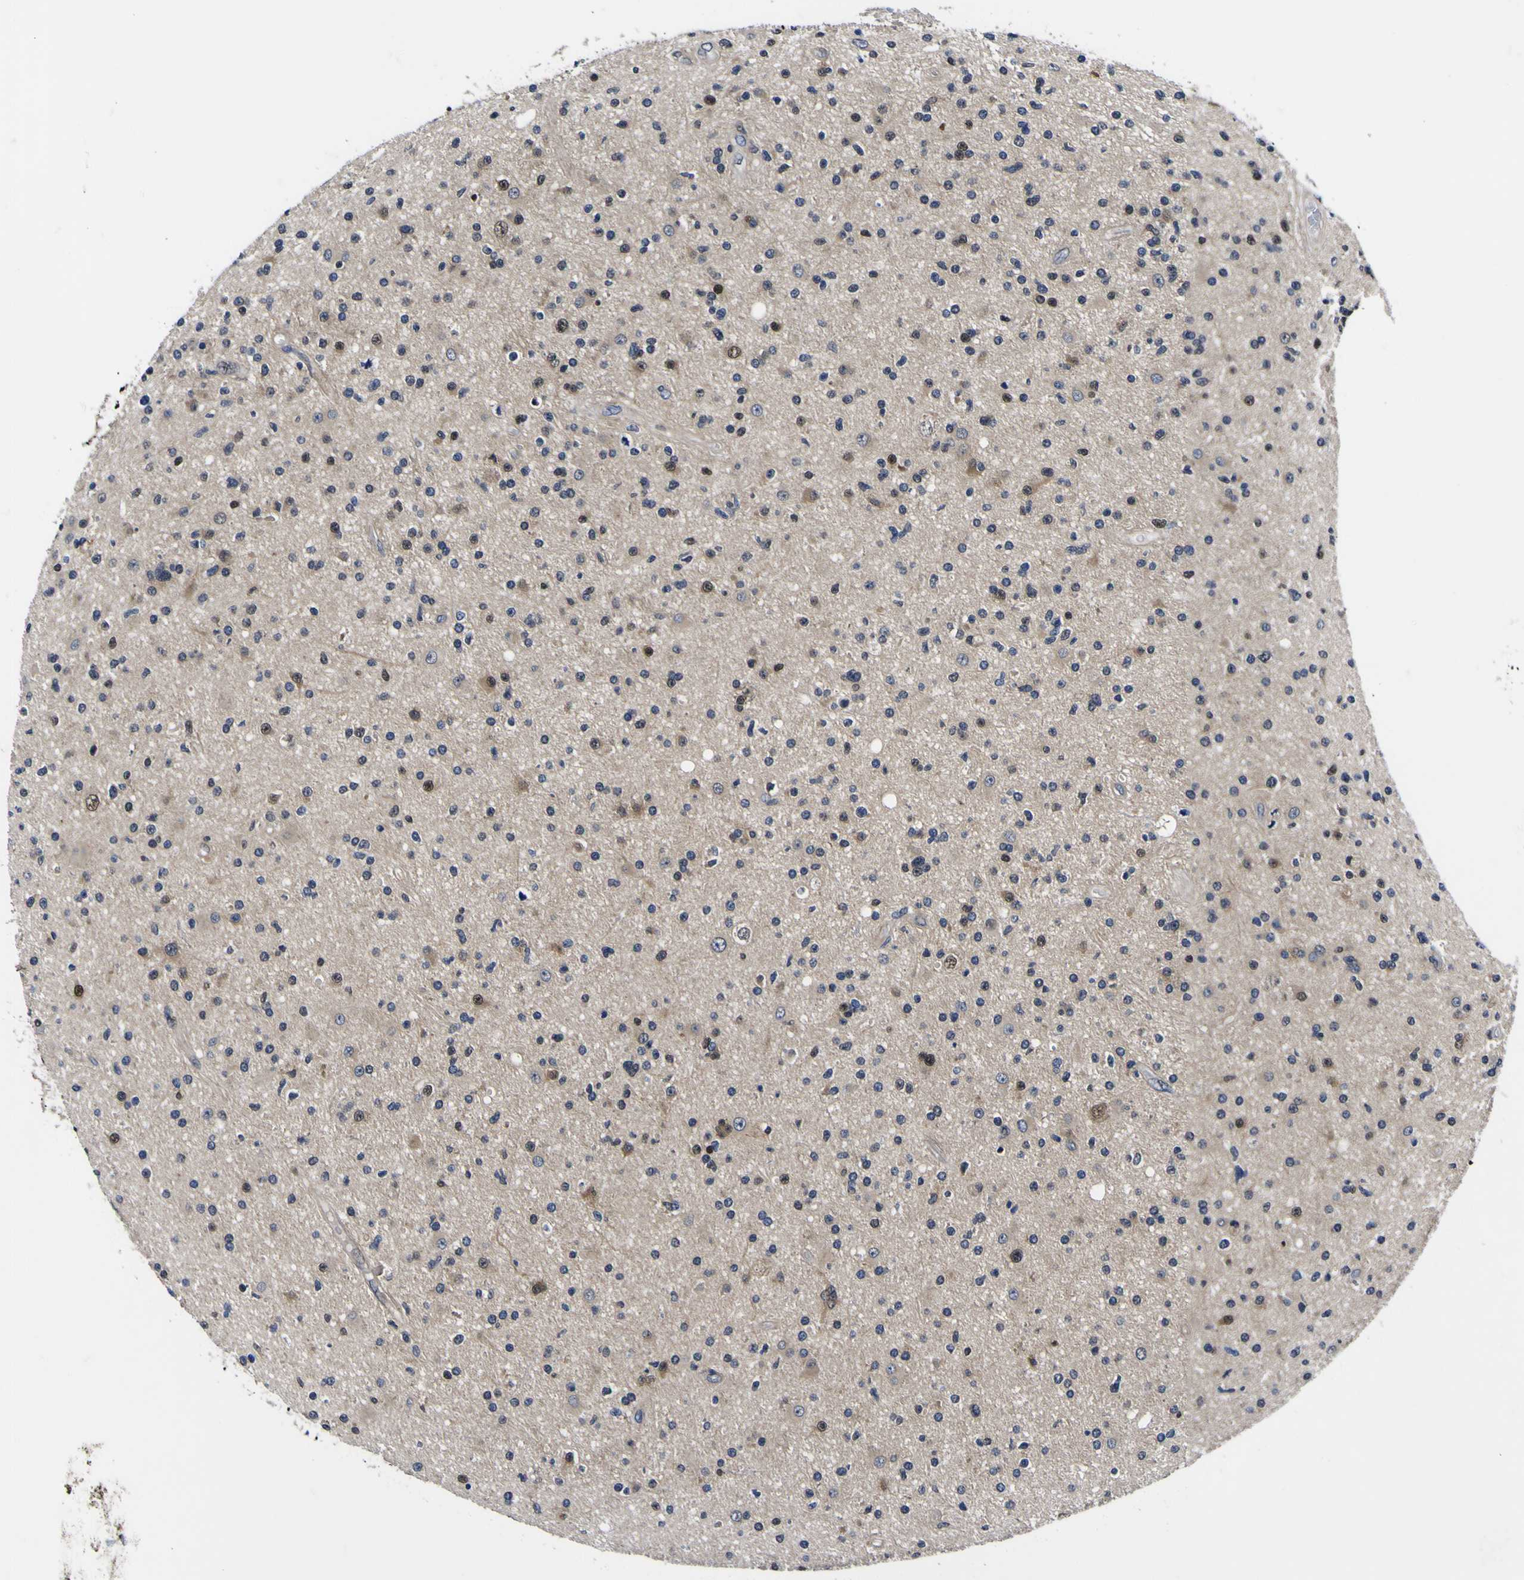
{"staining": {"intensity": "weak", "quantity": "<25%", "location": "cytoplasmic/membranous"}, "tissue": "glioma", "cell_type": "Tumor cells", "image_type": "cancer", "snomed": [{"axis": "morphology", "description": "Glioma, malignant, High grade"}, {"axis": "topography", "description": "Brain"}], "caption": "Immunohistochemistry photomicrograph of neoplastic tissue: human glioma stained with DAB (3,3'-diaminobenzidine) exhibits no significant protein positivity in tumor cells.", "gene": "FAM110B", "patient": {"sex": "male", "age": 33}}